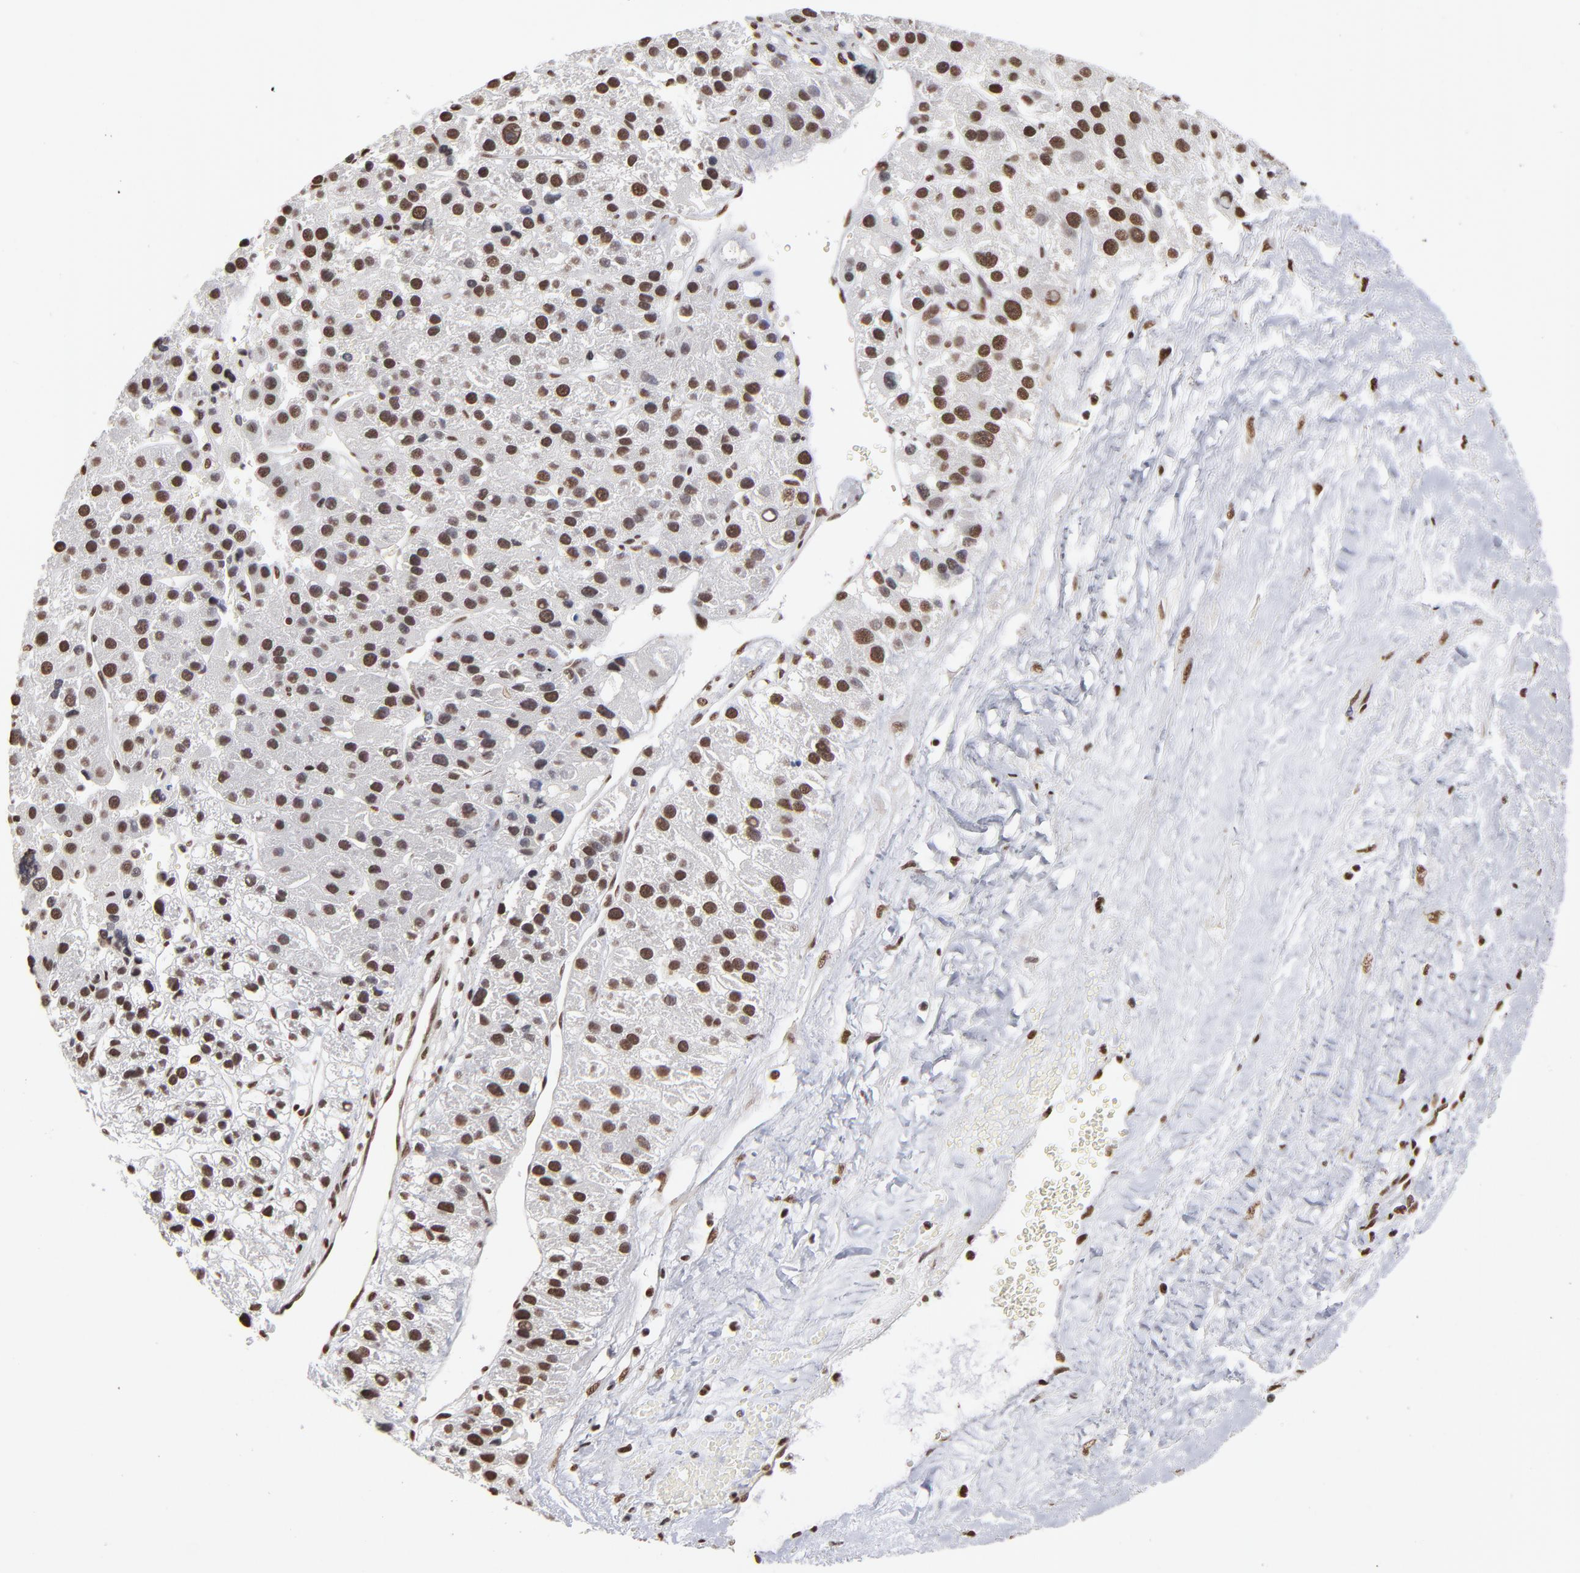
{"staining": {"intensity": "strong", "quantity": ">75%", "location": "nuclear"}, "tissue": "liver cancer", "cell_type": "Tumor cells", "image_type": "cancer", "snomed": [{"axis": "morphology", "description": "Carcinoma, Hepatocellular, NOS"}, {"axis": "topography", "description": "Liver"}], "caption": "Strong nuclear protein expression is identified in about >75% of tumor cells in liver cancer (hepatocellular carcinoma).", "gene": "ZNF3", "patient": {"sex": "female", "age": 85}}